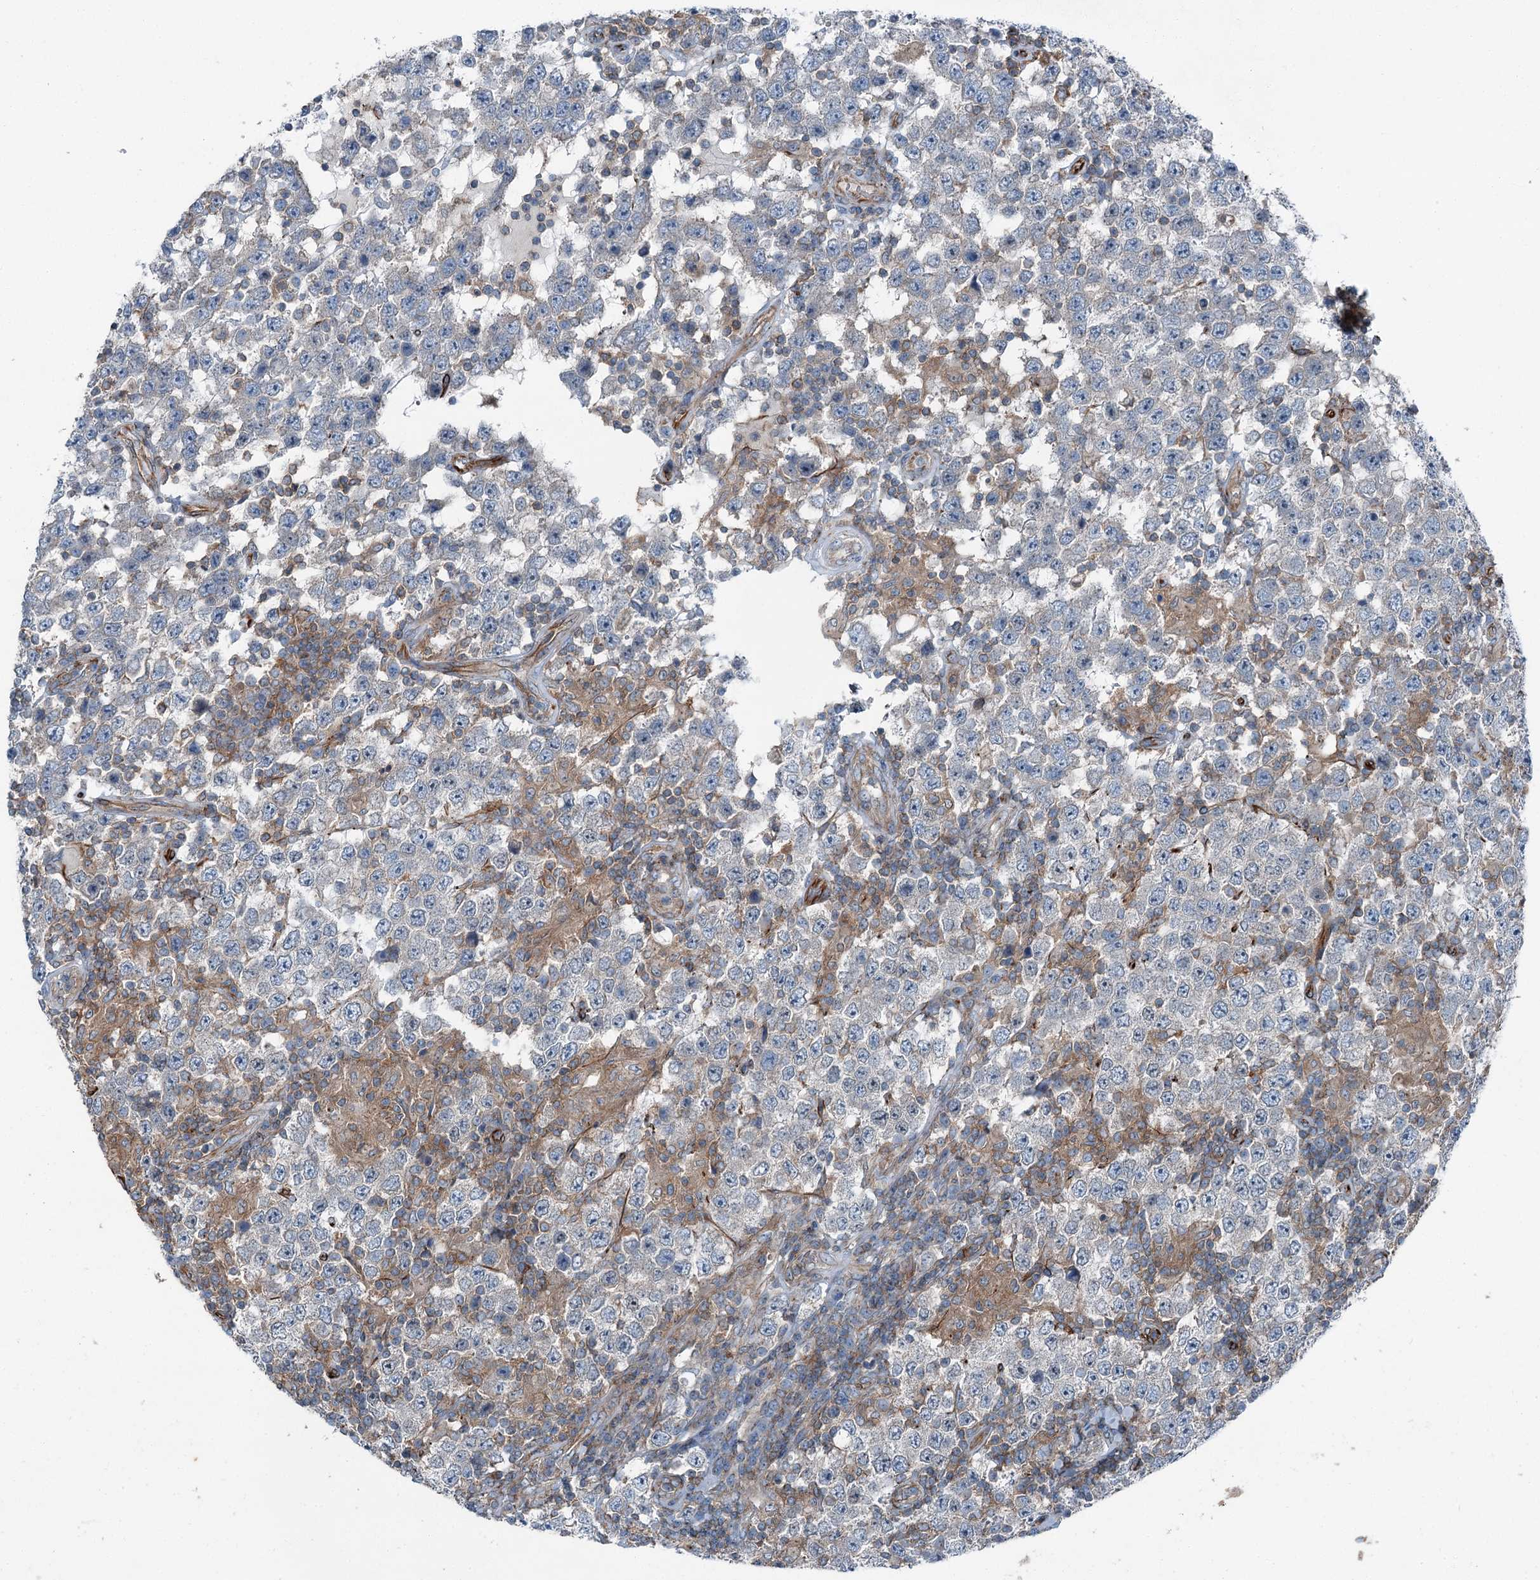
{"staining": {"intensity": "weak", "quantity": "<25%", "location": "cytoplasmic/membranous"}, "tissue": "testis cancer", "cell_type": "Tumor cells", "image_type": "cancer", "snomed": [{"axis": "morphology", "description": "Normal tissue, NOS"}, {"axis": "morphology", "description": "Urothelial carcinoma, High grade"}, {"axis": "morphology", "description": "Seminoma, NOS"}, {"axis": "morphology", "description": "Carcinoma, Embryonal, NOS"}, {"axis": "topography", "description": "Urinary bladder"}, {"axis": "topography", "description": "Testis"}], "caption": "DAB (3,3'-diaminobenzidine) immunohistochemical staining of testis seminoma reveals no significant expression in tumor cells. (IHC, brightfield microscopy, high magnification).", "gene": "AXL", "patient": {"sex": "male", "age": 41}}